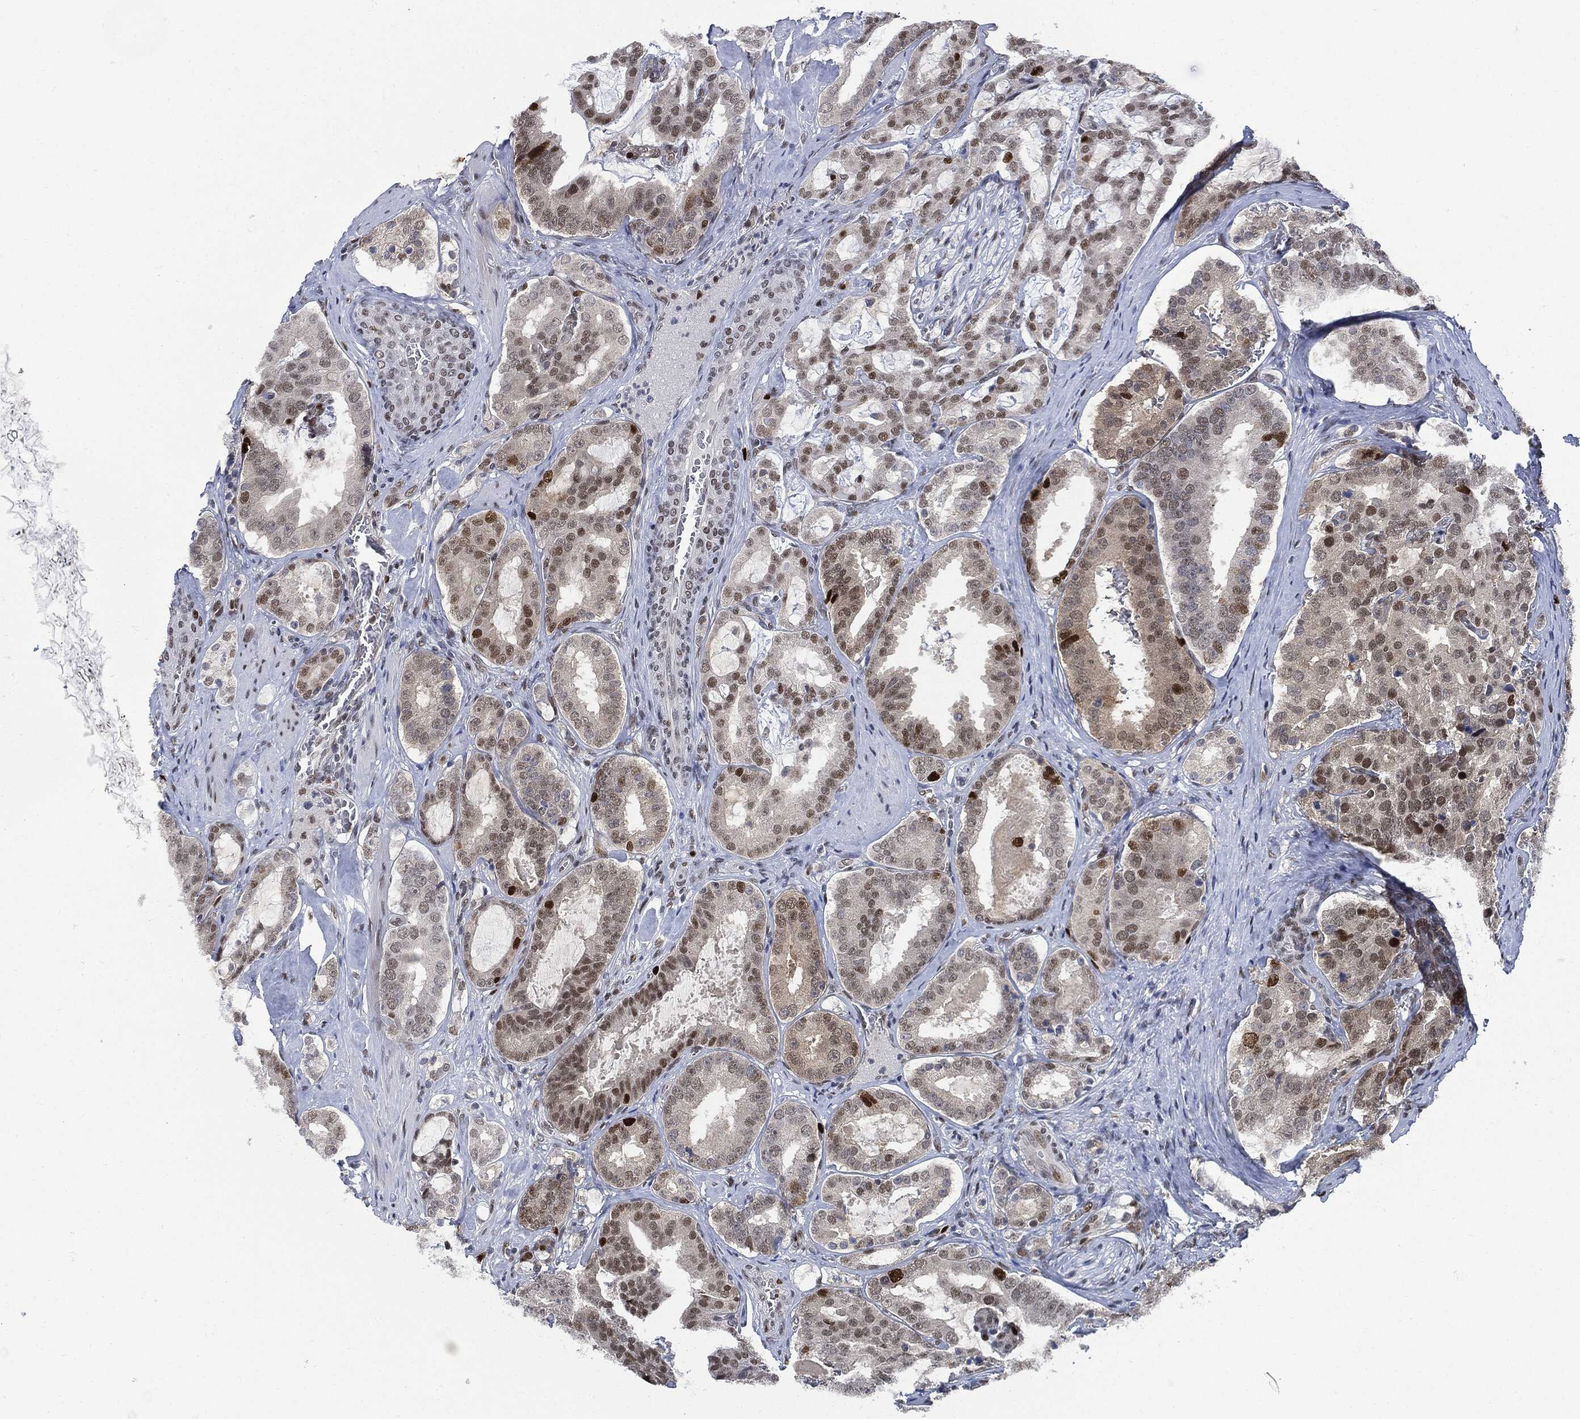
{"staining": {"intensity": "strong", "quantity": "<25%", "location": "nuclear"}, "tissue": "prostate cancer", "cell_type": "Tumor cells", "image_type": "cancer", "snomed": [{"axis": "morphology", "description": "Adenocarcinoma, NOS"}, {"axis": "topography", "description": "Prostate"}], "caption": "There is medium levels of strong nuclear staining in tumor cells of prostate cancer, as demonstrated by immunohistochemical staining (brown color).", "gene": "PCNA", "patient": {"sex": "male", "age": 67}}